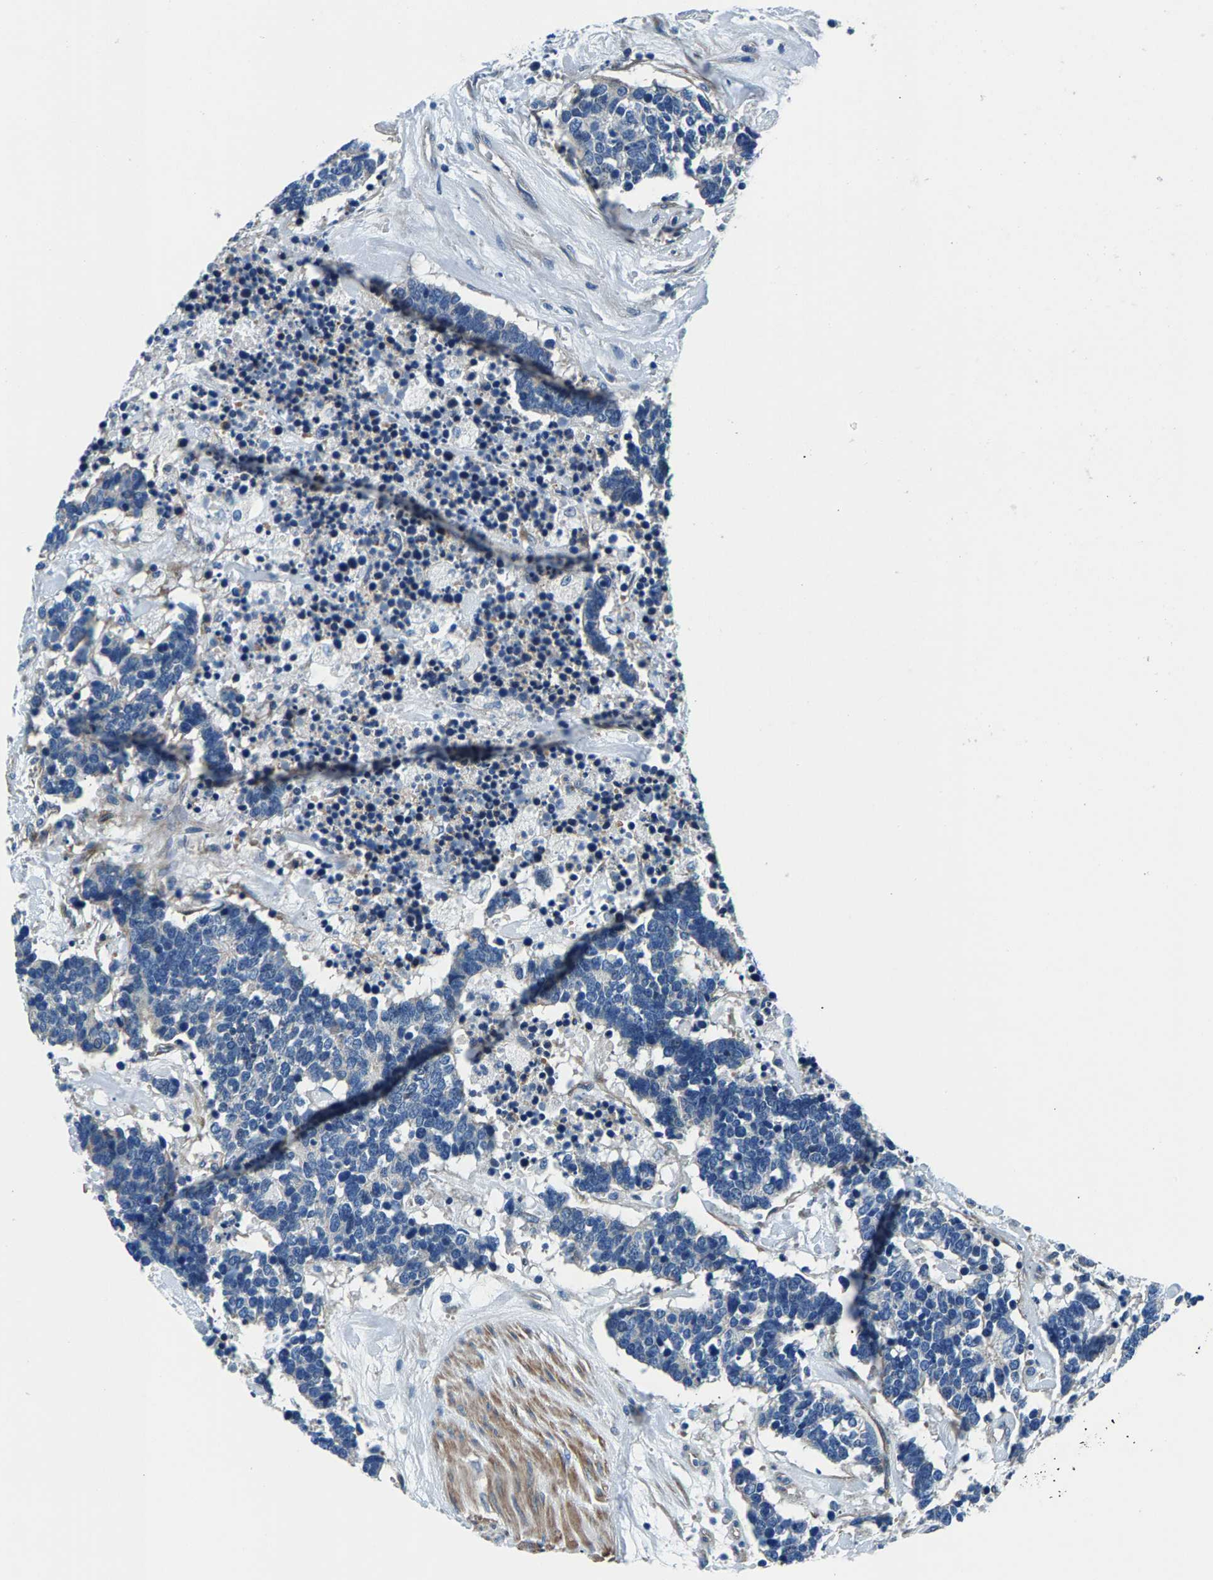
{"staining": {"intensity": "negative", "quantity": "none", "location": "none"}, "tissue": "carcinoid", "cell_type": "Tumor cells", "image_type": "cancer", "snomed": [{"axis": "morphology", "description": "Carcinoma, NOS"}, {"axis": "morphology", "description": "Carcinoid, malignant, NOS"}, {"axis": "topography", "description": "Urinary bladder"}], "caption": "This is a histopathology image of IHC staining of carcinoma, which shows no expression in tumor cells.", "gene": "CDRT4", "patient": {"sex": "male", "age": 57}}